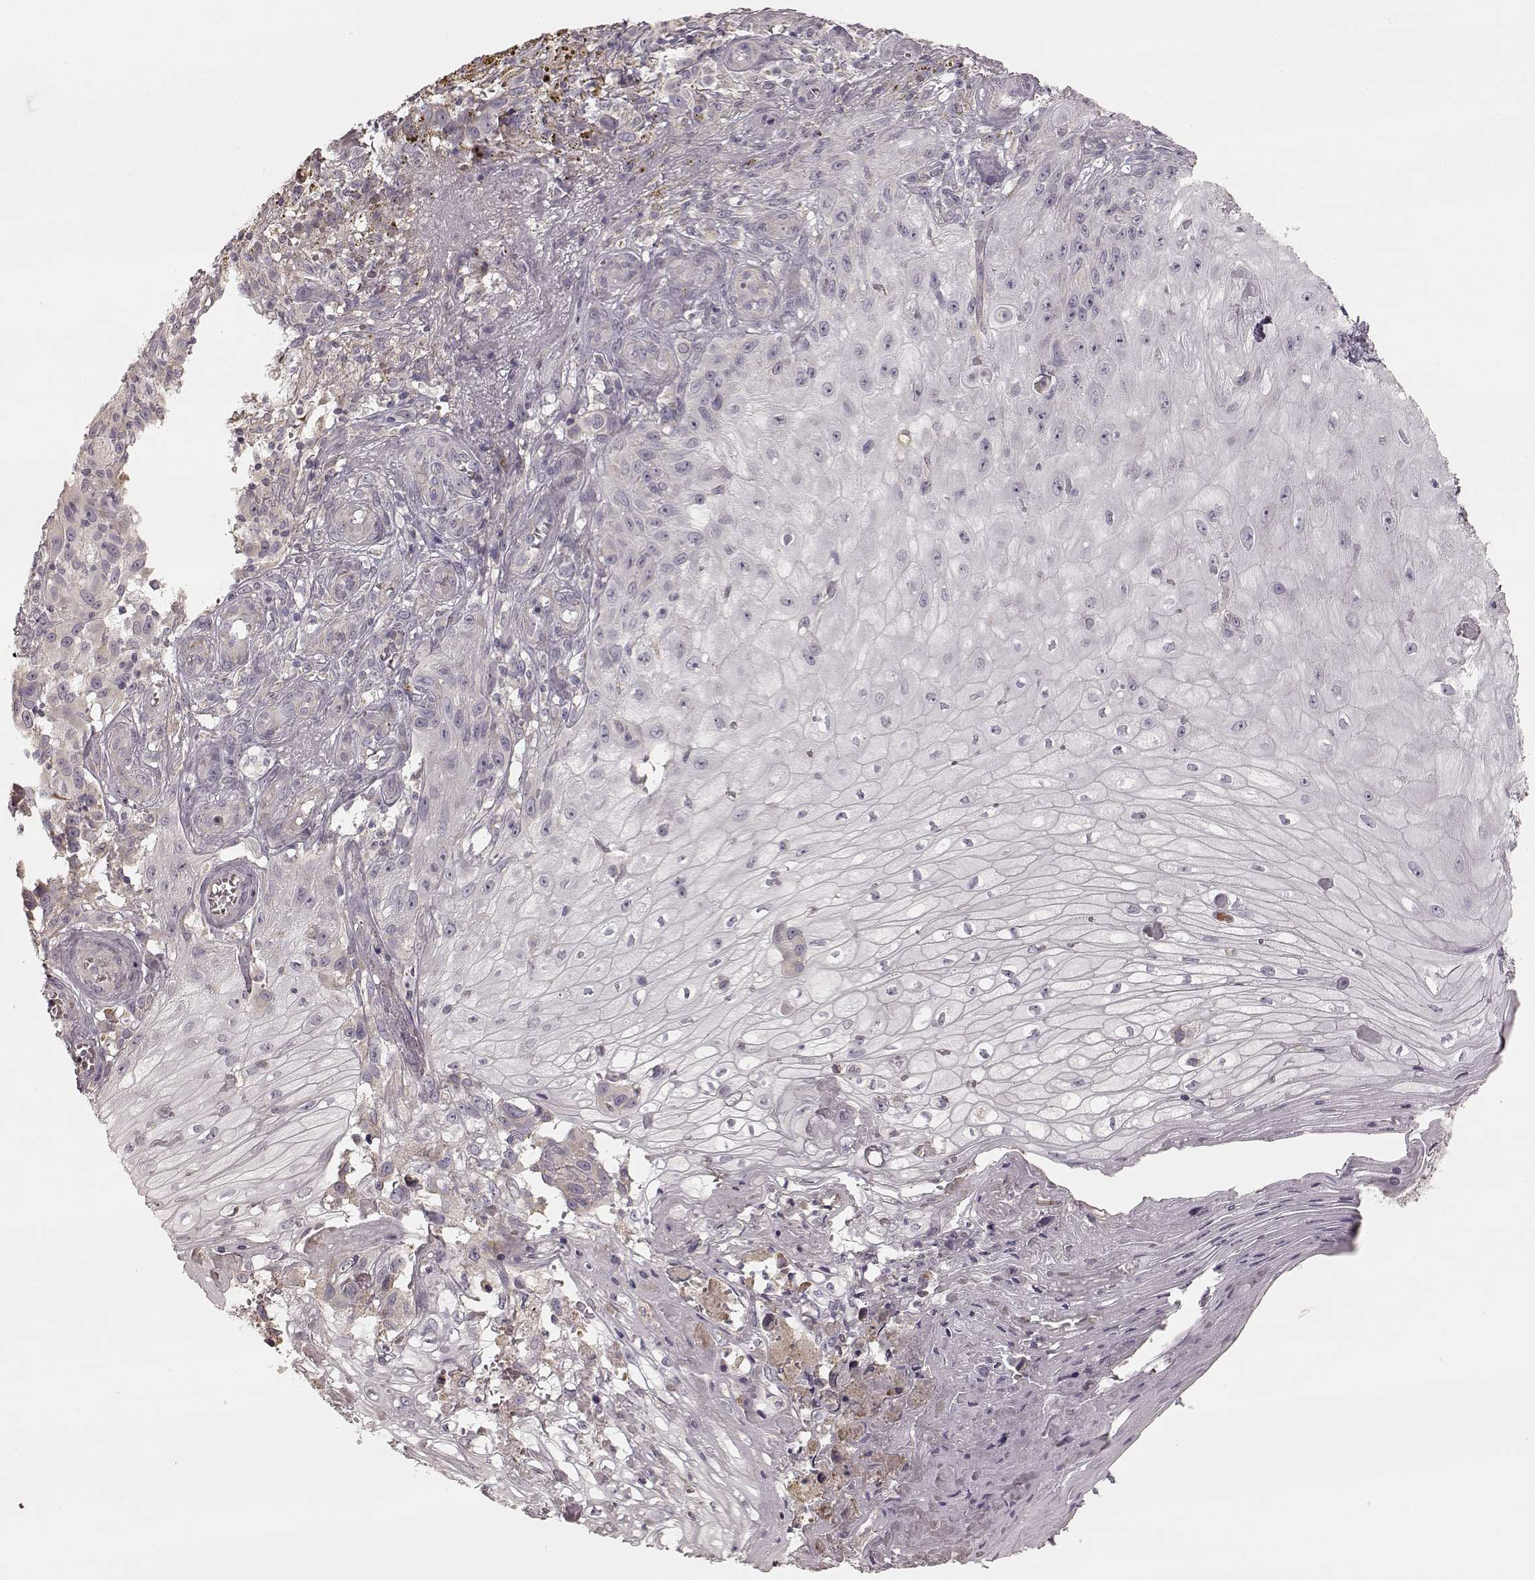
{"staining": {"intensity": "negative", "quantity": "none", "location": "none"}, "tissue": "melanoma", "cell_type": "Tumor cells", "image_type": "cancer", "snomed": [{"axis": "morphology", "description": "Malignant melanoma, NOS"}, {"axis": "topography", "description": "Skin"}], "caption": "Immunohistochemistry (IHC) of melanoma reveals no positivity in tumor cells. Nuclei are stained in blue.", "gene": "KCNJ9", "patient": {"sex": "female", "age": 53}}